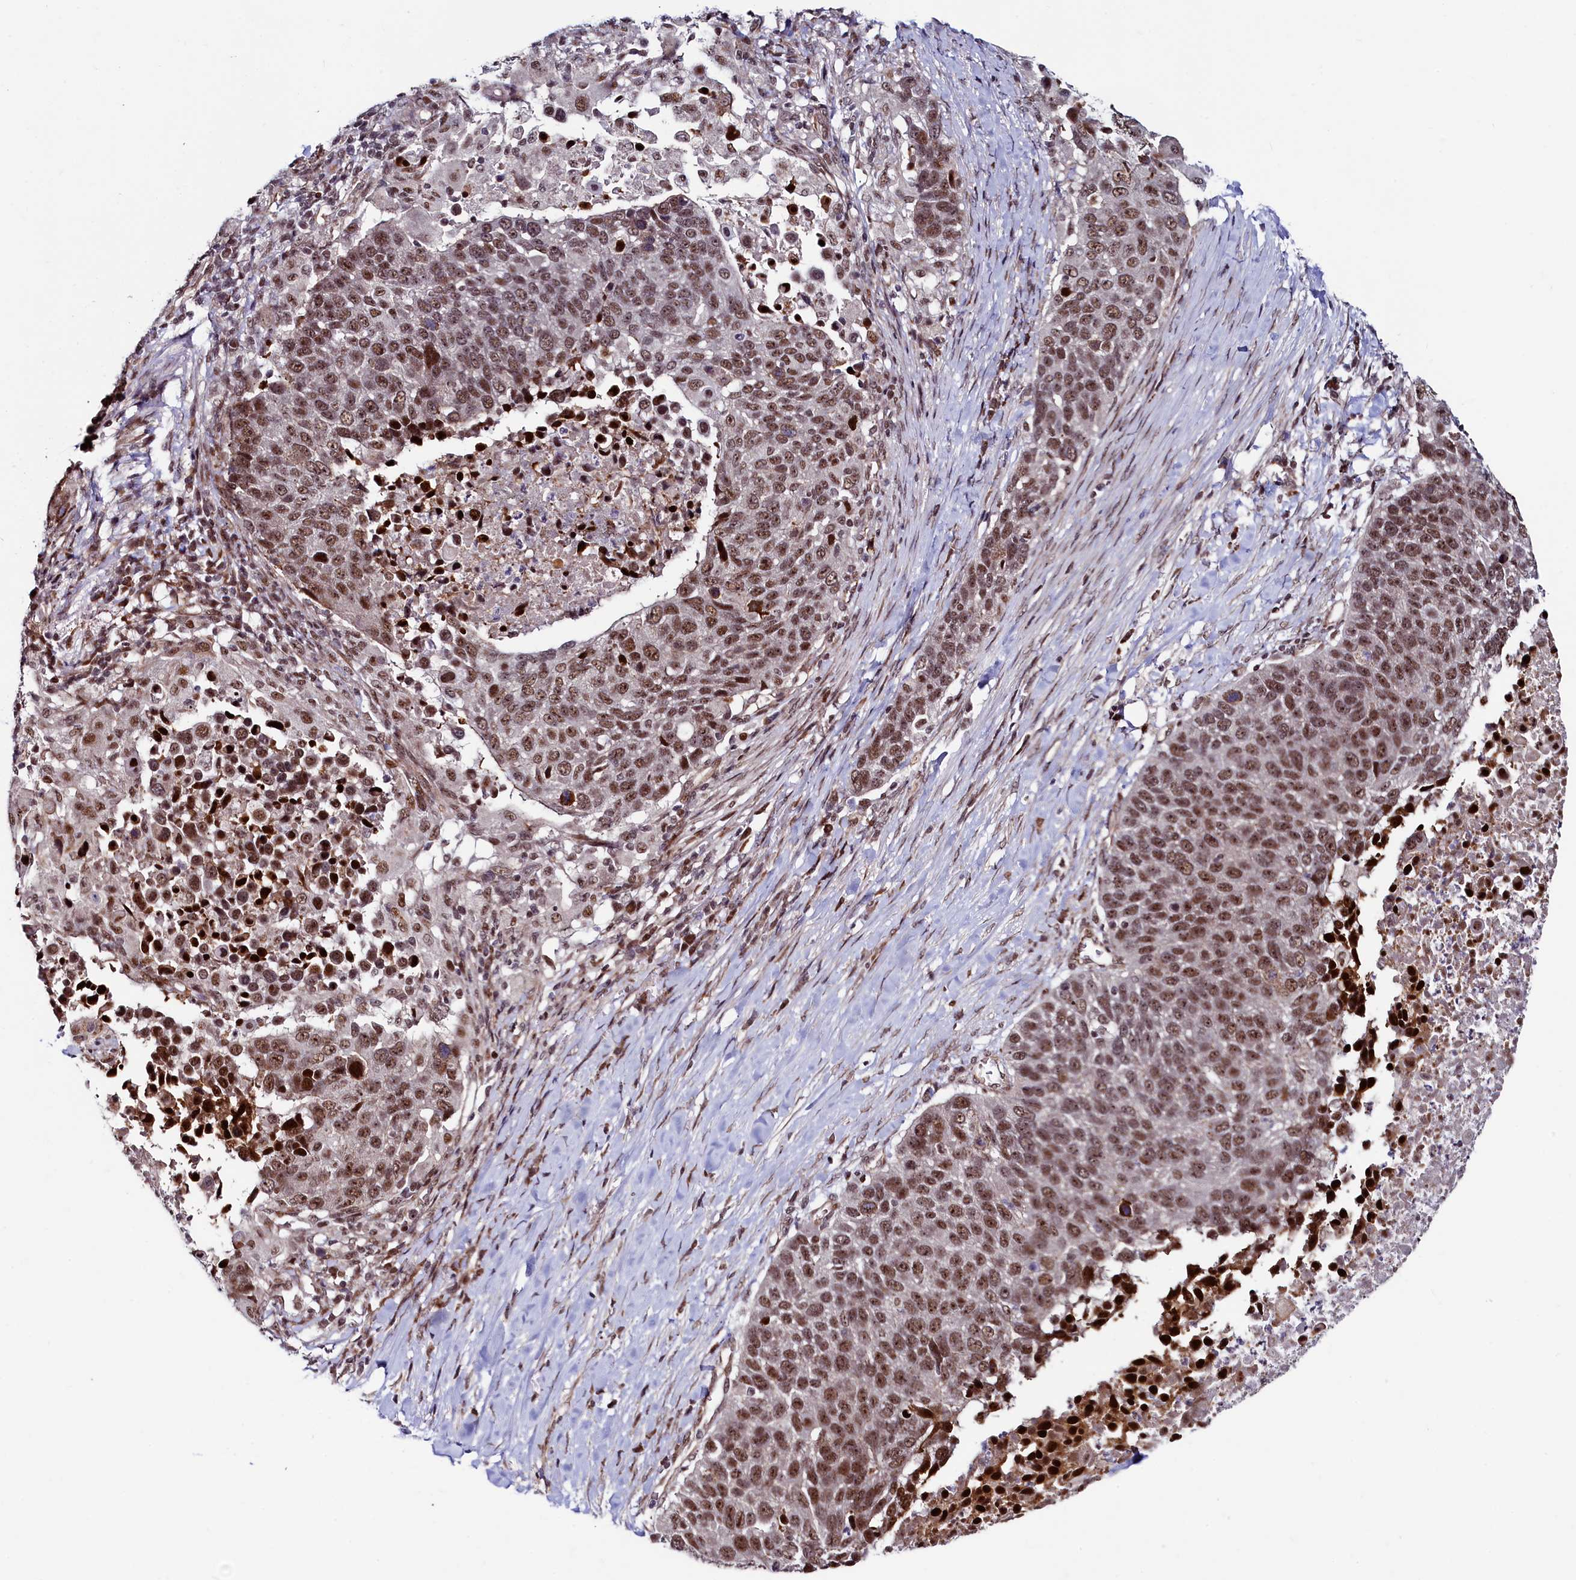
{"staining": {"intensity": "moderate", "quantity": ">75%", "location": "nuclear"}, "tissue": "lung cancer", "cell_type": "Tumor cells", "image_type": "cancer", "snomed": [{"axis": "morphology", "description": "Normal tissue, NOS"}, {"axis": "morphology", "description": "Squamous cell carcinoma, NOS"}, {"axis": "topography", "description": "Lymph node"}, {"axis": "topography", "description": "Lung"}], "caption": "Immunohistochemistry (DAB) staining of human squamous cell carcinoma (lung) demonstrates moderate nuclear protein expression in about >75% of tumor cells.", "gene": "LEO1", "patient": {"sex": "male", "age": 66}}